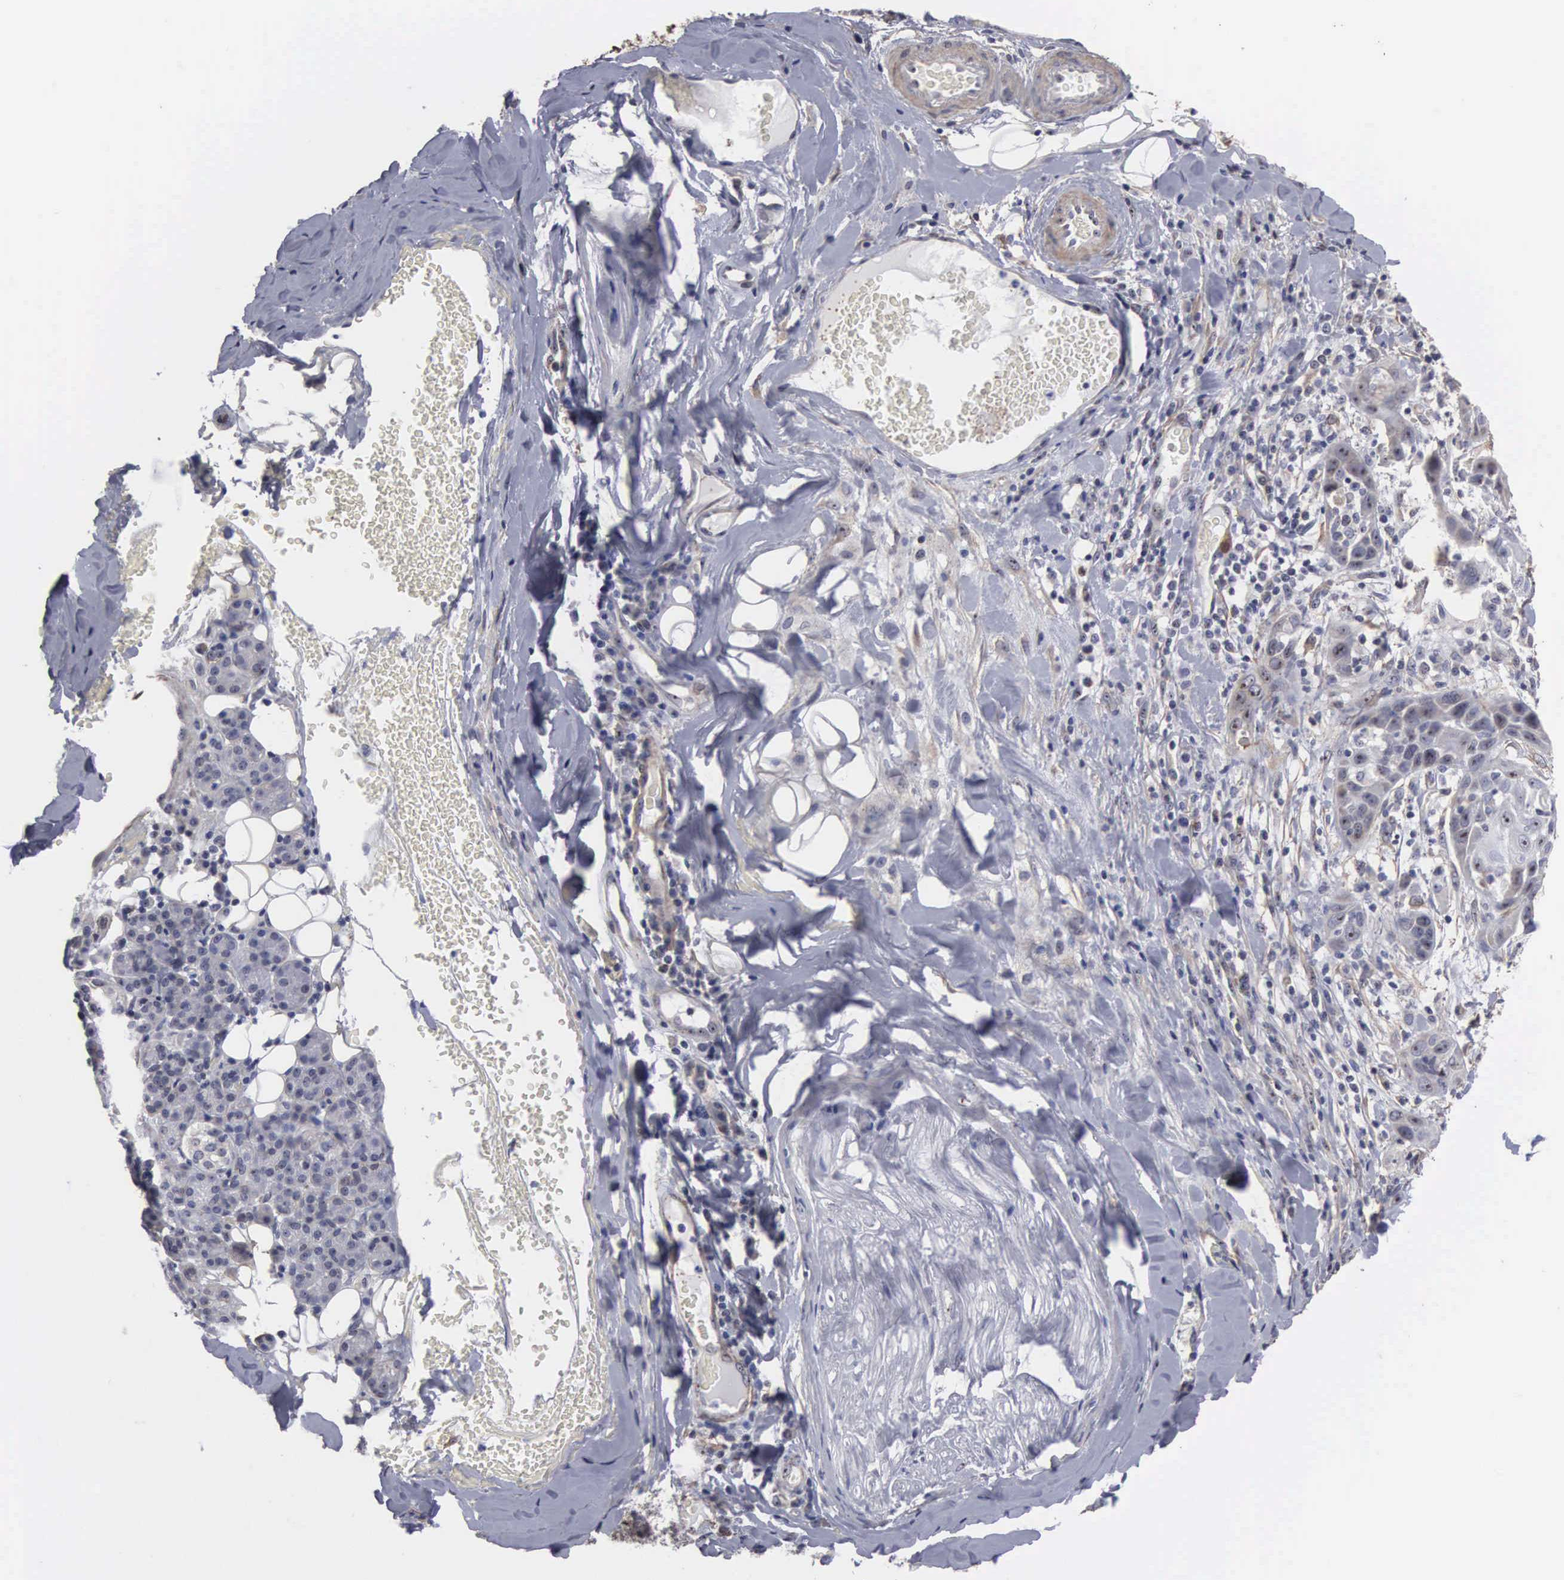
{"staining": {"intensity": "weak", "quantity": "25%-75%", "location": "cytoplasmic/membranous,nuclear"}, "tissue": "skin cancer", "cell_type": "Tumor cells", "image_type": "cancer", "snomed": [{"axis": "morphology", "description": "Squamous cell carcinoma, NOS"}, {"axis": "topography", "description": "Skin"}], "caption": "Tumor cells reveal low levels of weak cytoplasmic/membranous and nuclear staining in approximately 25%-75% of cells in skin cancer (squamous cell carcinoma).", "gene": "NGDN", "patient": {"sex": "male", "age": 84}}